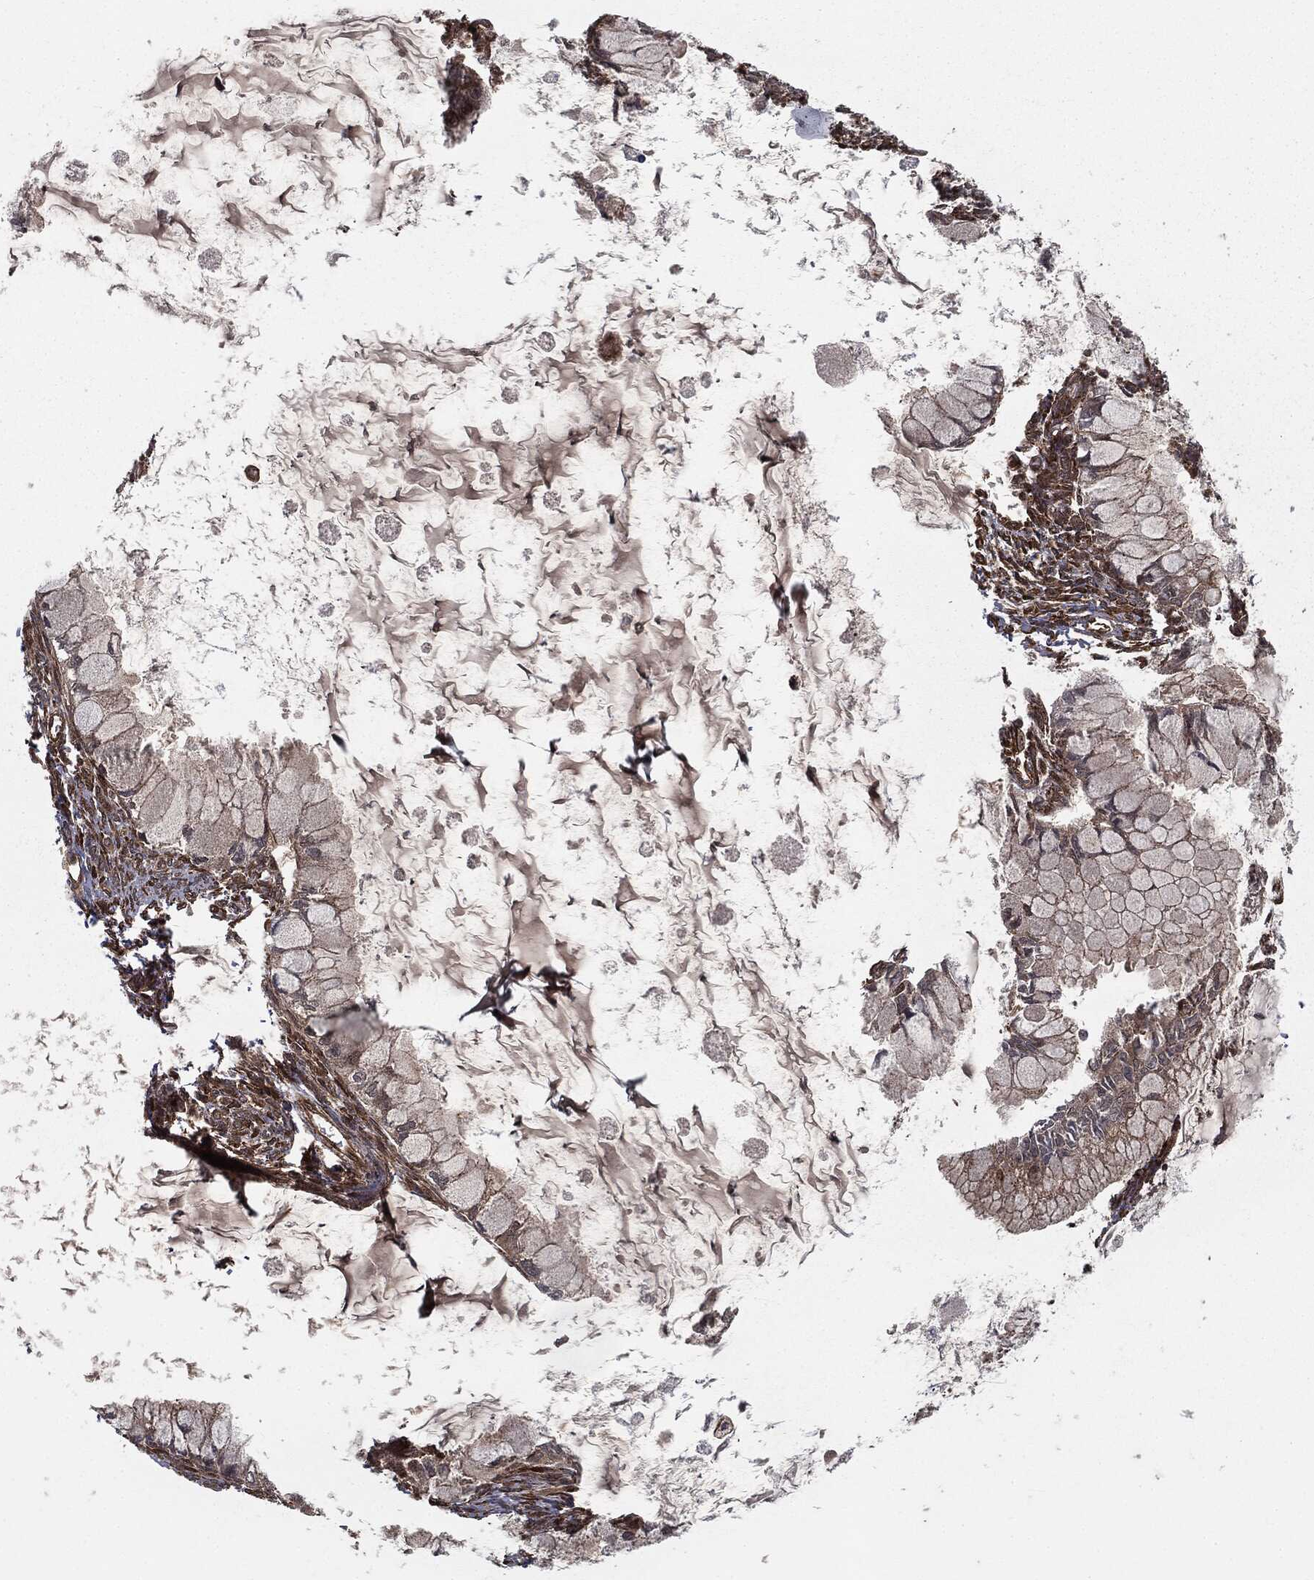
{"staining": {"intensity": "weak", "quantity": "25%-75%", "location": "cytoplasmic/membranous"}, "tissue": "ovarian cancer", "cell_type": "Tumor cells", "image_type": "cancer", "snomed": [{"axis": "morphology", "description": "Cystadenocarcinoma, mucinous, NOS"}, {"axis": "topography", "description": "Ovary"}], "caption": "Tumor cells display weak cytoplasmic/membranous positivity in approximately 25%-75% of cells in ovarian cancer.", "gene": "RANBP9", "patient": {"sex": "female", "age": 34}}